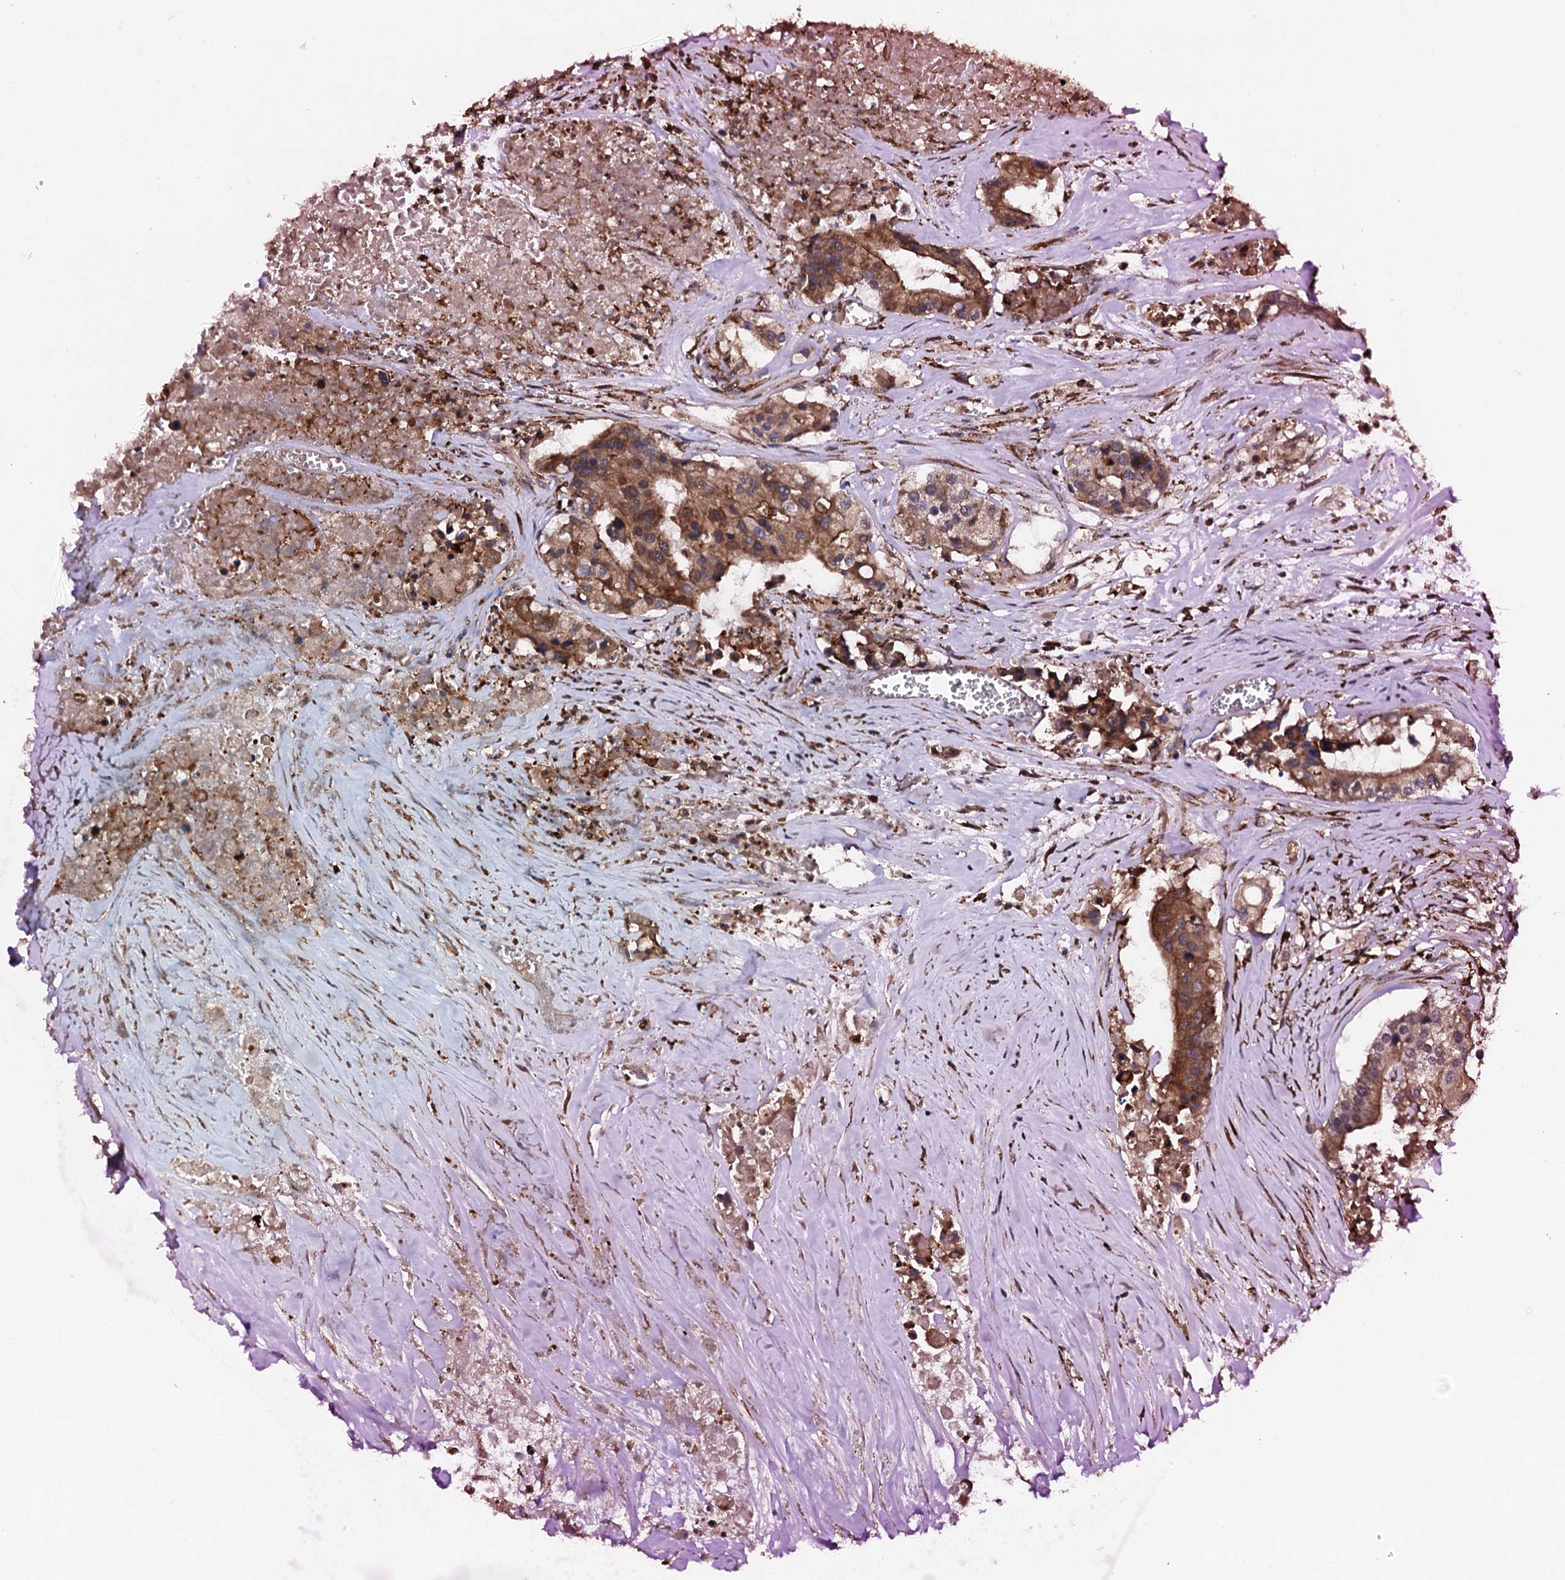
{"staining": {"intensity": "moderate", "quantity": ">75%", "location": "cytoplasmic/membranous"}, "tissue": "colorectal cancer", "cell_type": "Tumor cells", "image_type": "cancer", "snomed": [{"axis": "morphology", "description": "Adenocarcinoma, NOS"}, {"axis": "topography", "description": "Colon"}], "caption": "The micrograph exhibits immunohistochemical staining of colorectal cancer (adenocarcinoma). There is moderate cytoplasmic/membranous expression is seen in about >75% of tumor cells. (DAB = brown stain, brightfield microscopy at high magnification).", "gene": "EDC4", "patient": {"sex": "male", "age": 77}}